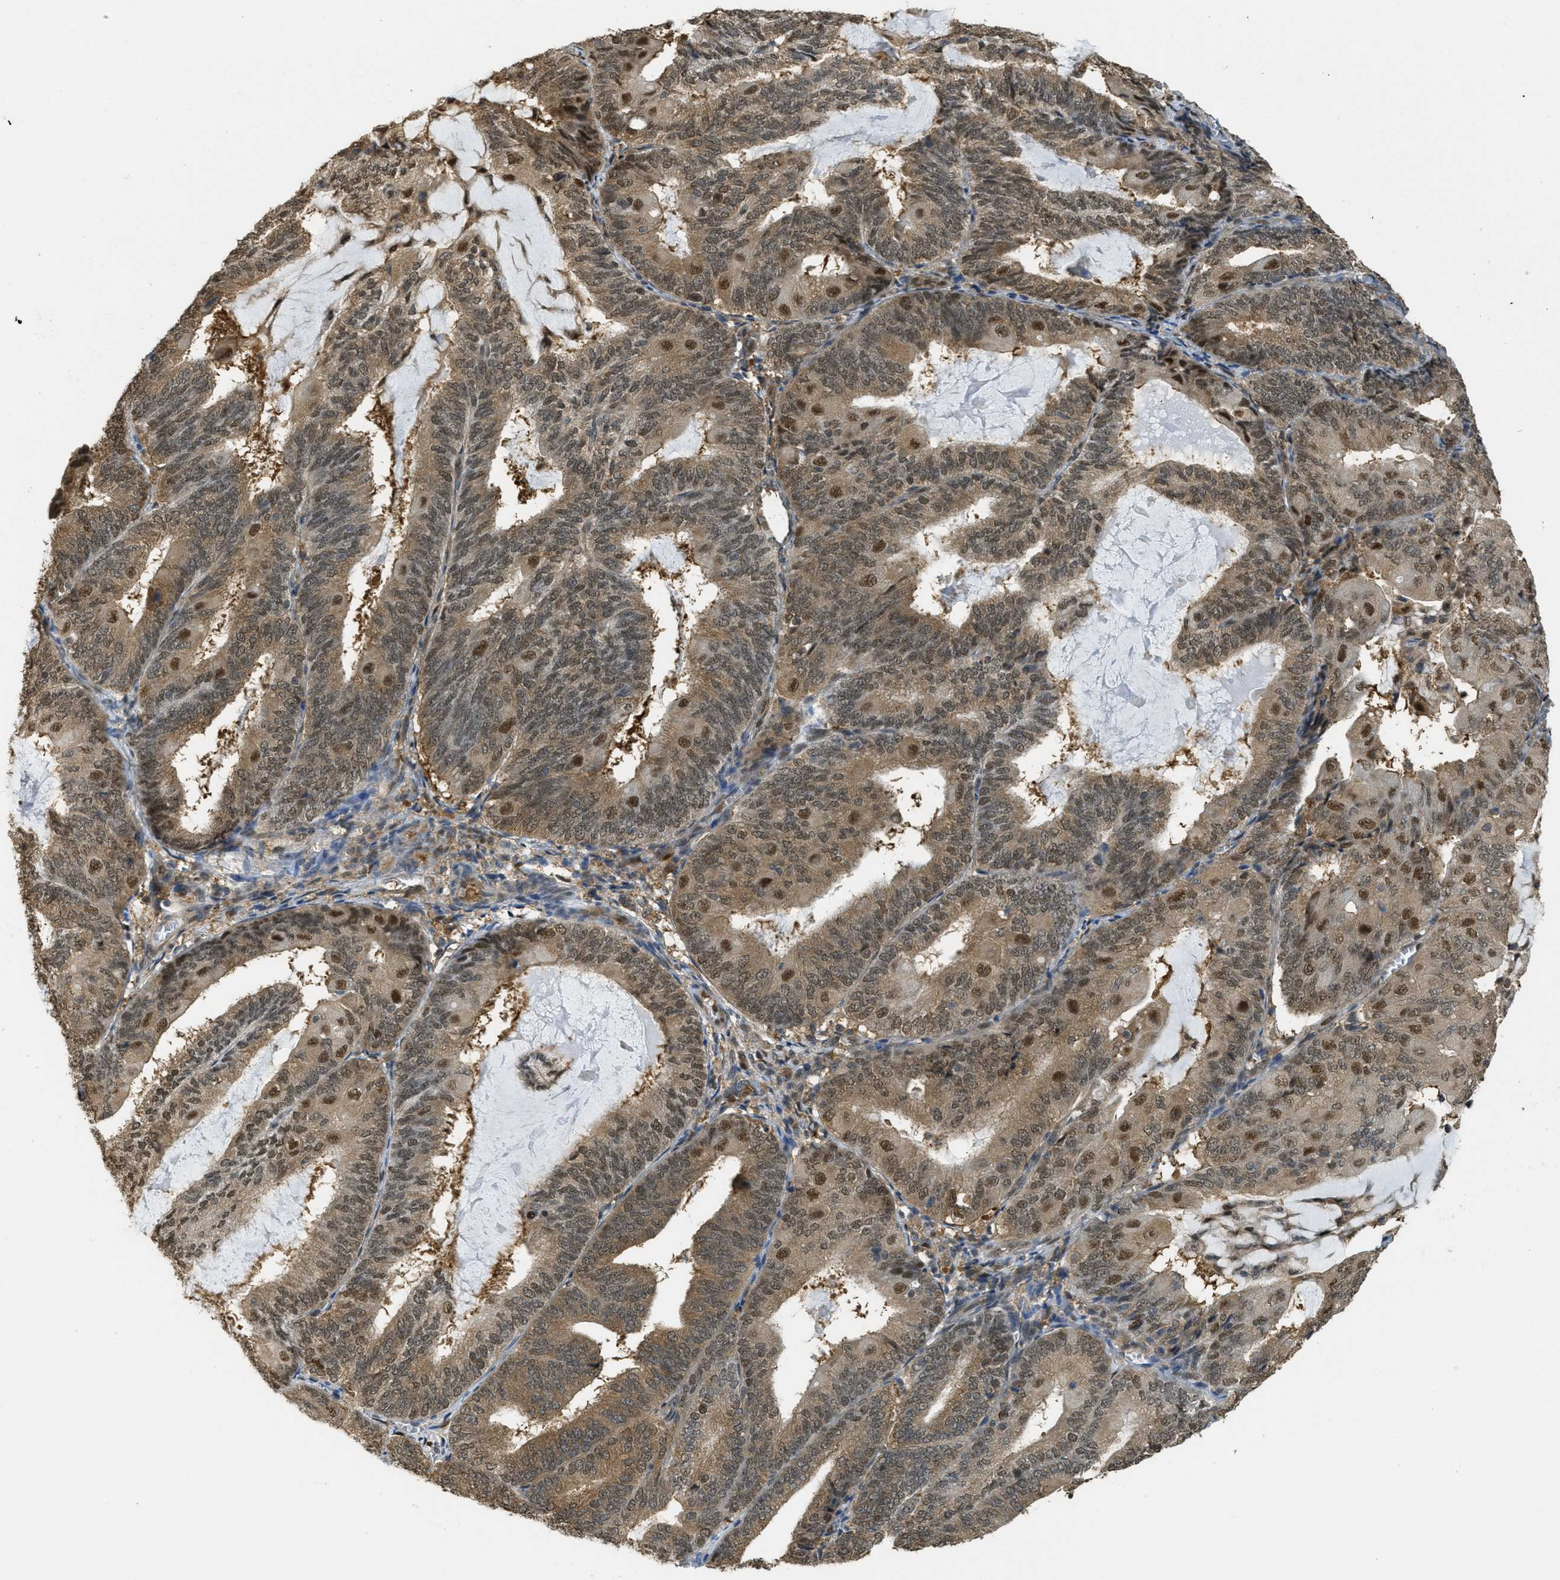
{"staining": {"intensity": "moderate", "quantity": ">75%", "location": "cytoplasmic/membranous,nuclear"}, "tissue": "endometrial cancer", "cell_type": "Tumor cells", "image_type": "cancer", "snomed": [{"axis": "morphology", "description": "Adenocarcinoma, NOS"}, {"axis": "topography", "description": "Endometrium"}], "caption": "High-power microscopy captured an immunohistochemistry (IHC) micrograph of endometrial adenocarcinoma, revealing moderate cytoplasmic/membranous and nuclear positivity in about >75% of tumor cells.", "gene": "PSMC5", "patient": {"sex": "female", "age": 81}}